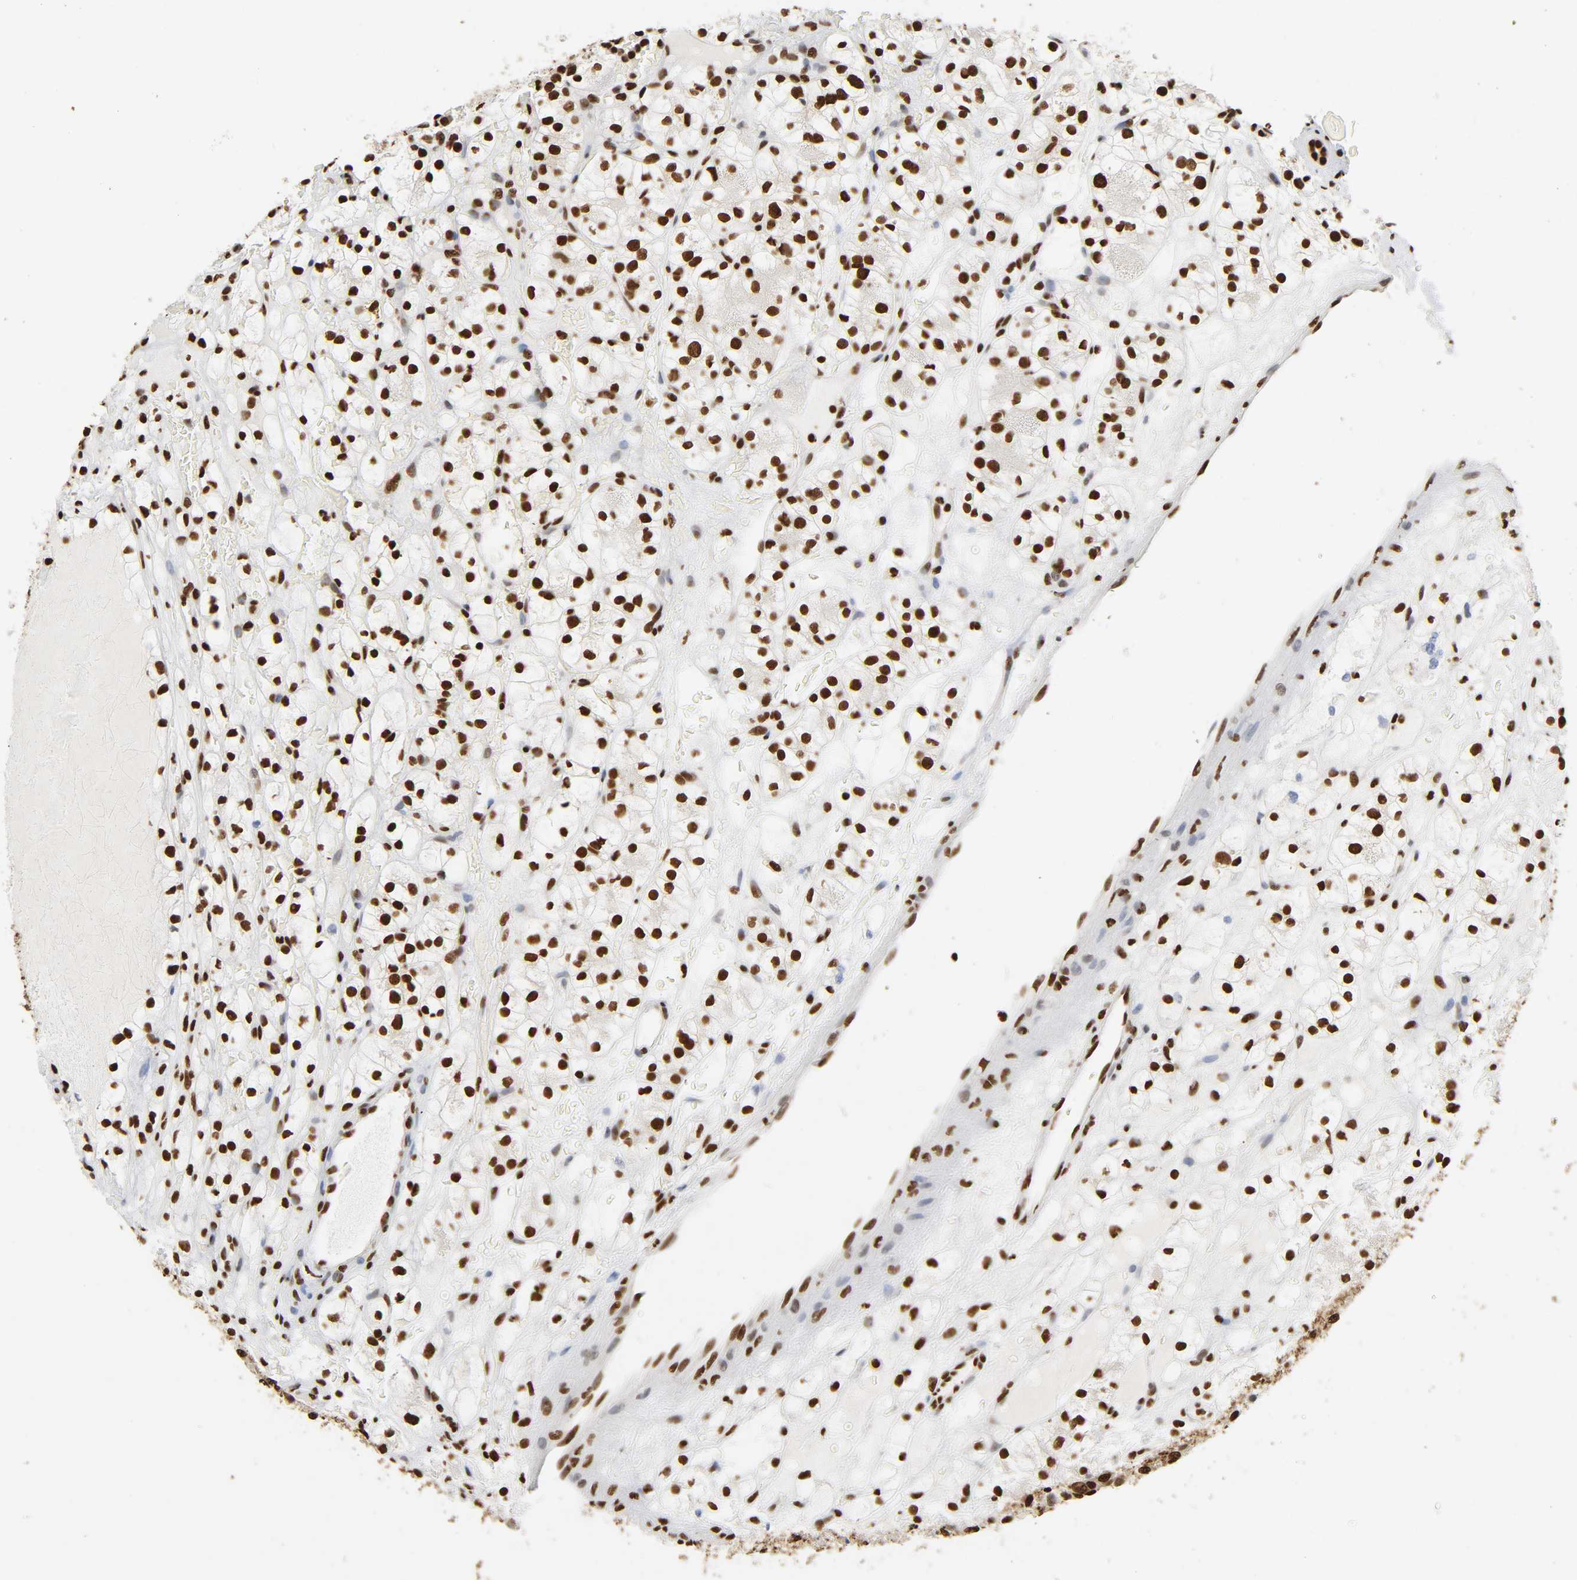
{"staining": {"intensity": "strong", "quantity": ">75%", "location": "nuclear"}, "tissue": "renal cancer", "cell_type": "Tumor cells", "image_type": "cancer", "snomed": [{"axis": "morphology", "description": "Adenocarcinoma, NOS"}, {"axis": "topography", "description": "Kidney"}], "caption": "Protein expression analysis of renal cancer exhibits strong nuclear positivity in approximately >75% of tumor cells.", "gene": "HNRNPC", "patient": {"sex": "female", "age": 60}}